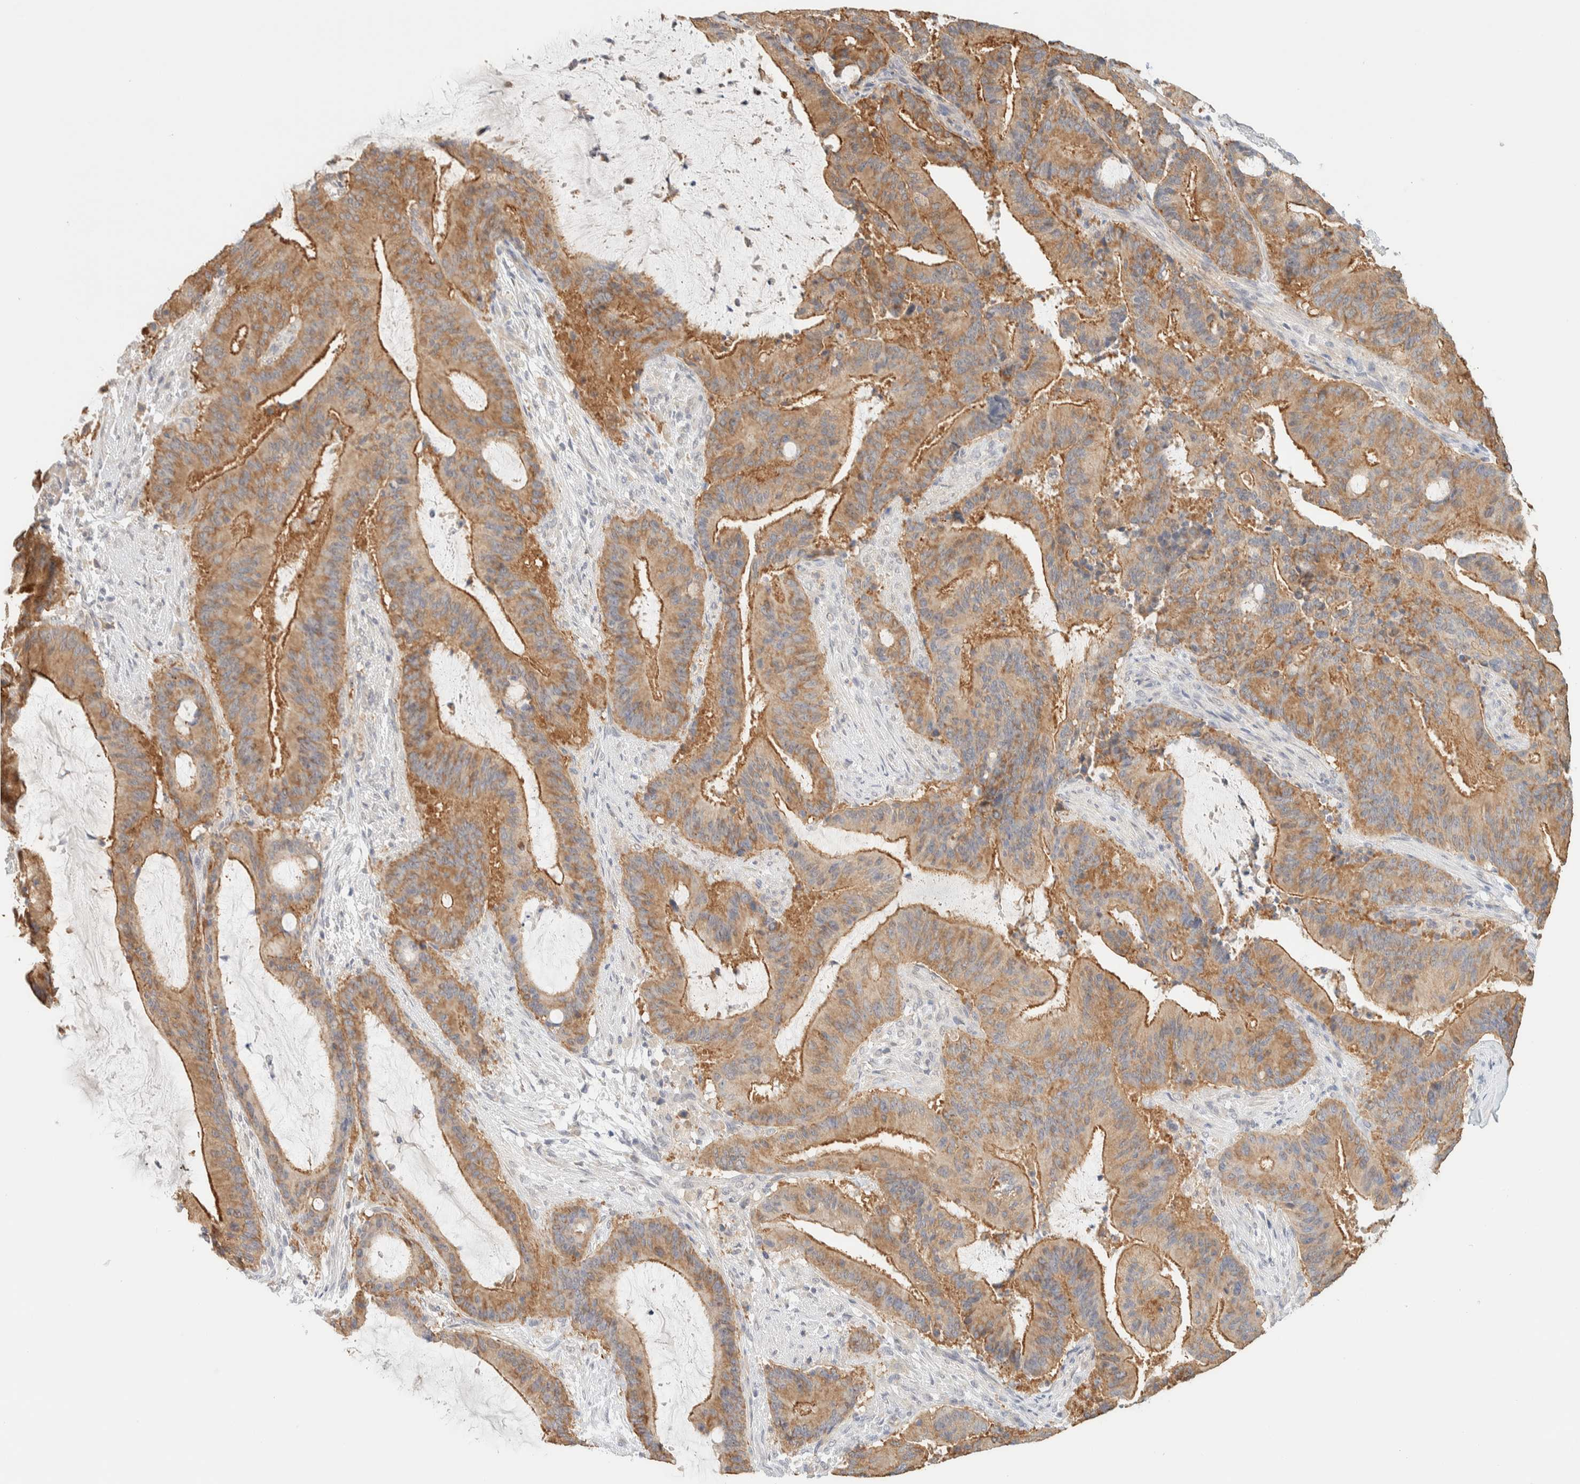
{"staining": {"intensity": "moderate", "quantity": ">75%", "location": "cytoplasmic/membranous"}, "tissue": "liver cancer", "cell_type": "Tumor cells", "image_type": "cancer", "snomed": [{"axis": "morphology", "description": "Normal tissue, NOS"}, {"axis": "morphology", "description": "Cholangiocarcinoma"}, {"axis": "topography", "description": "Liver"}, {"axis": "topography", "description": "Peripheral nerve tissue"}], "caption": "Protein expression analysis of liver cancer (cholangiocarcinoma) exhibits moderate cytoplasmic/membranous staining in approximately >75% of tumor cells.", "gene": "TBC1D8B", "patient": {"sex": "female", "age": 73}}